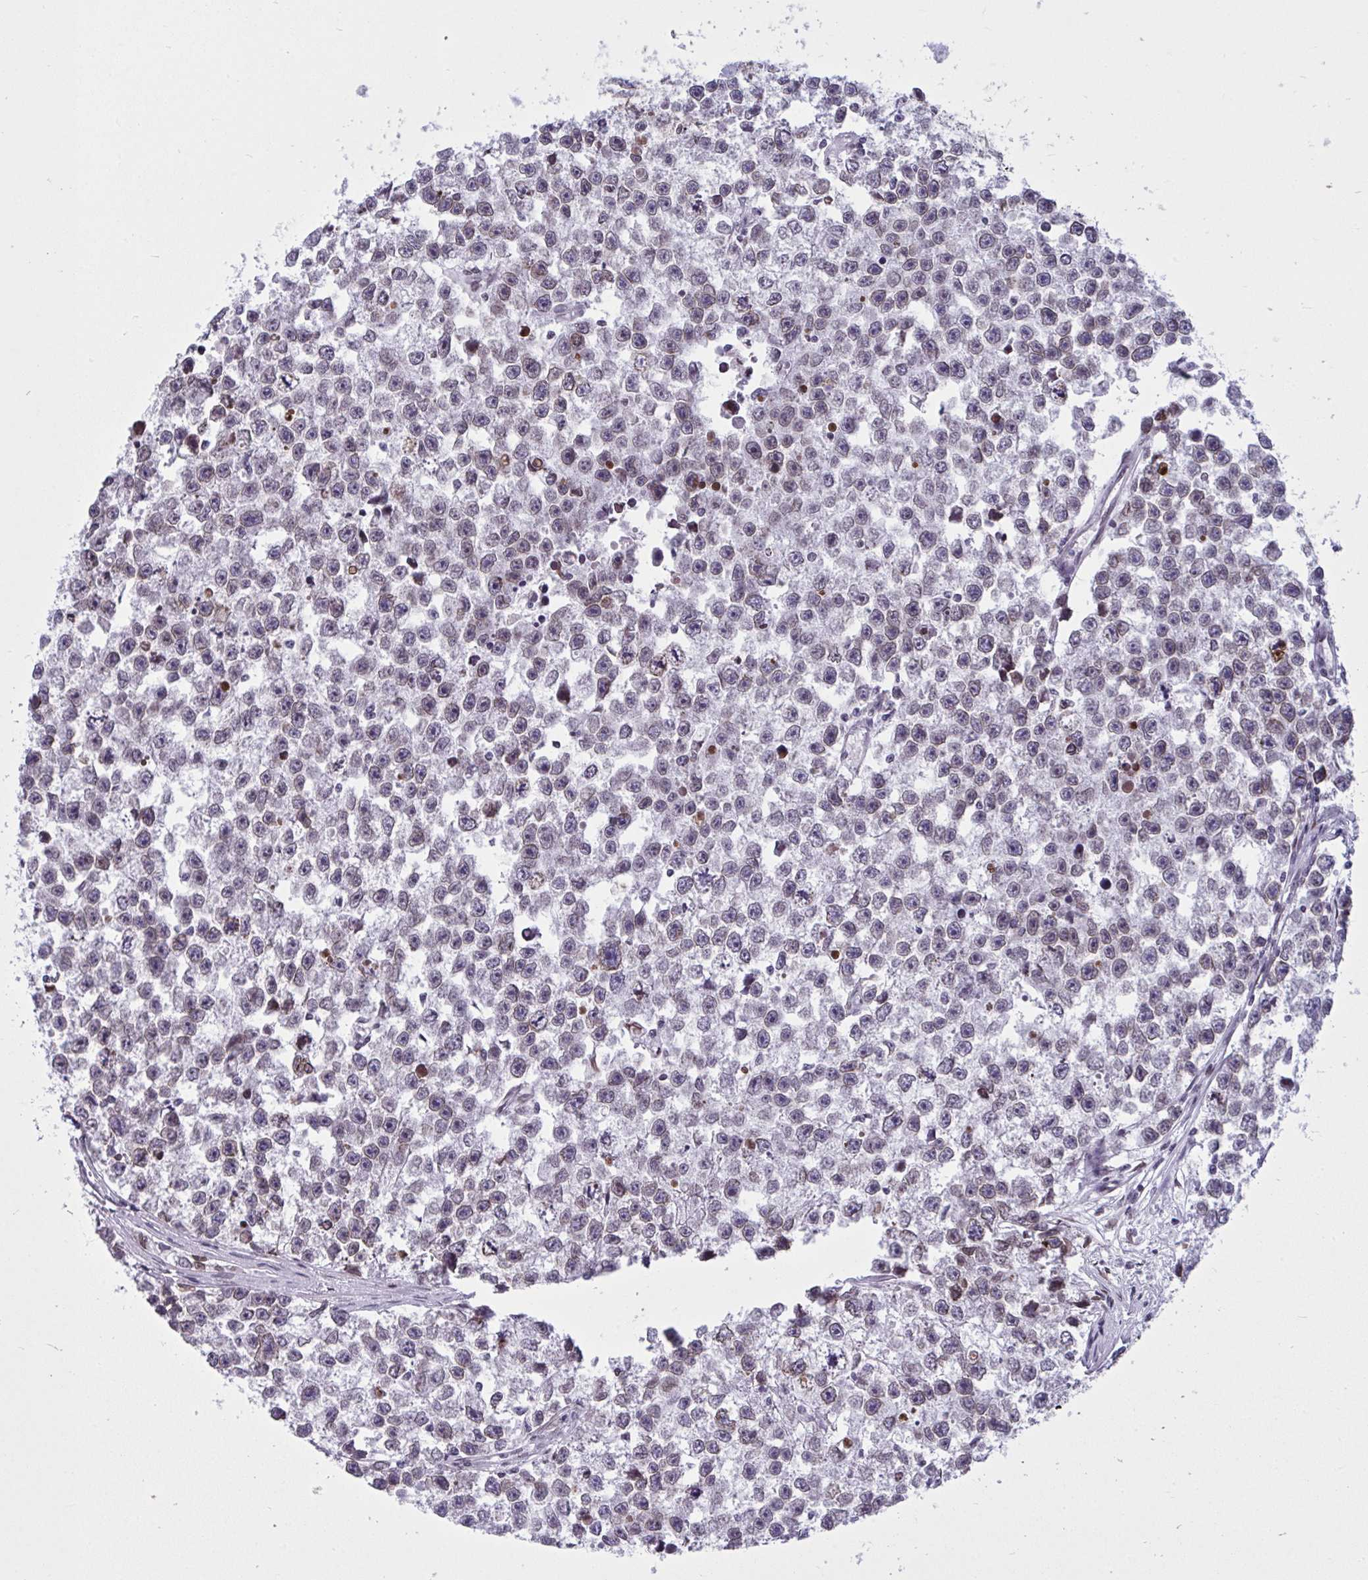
{"staining": {"intensity": "weak", "quantity": "25%-75%", "location": "cytoplasmic/membranous,nuclear"}, "tissue": "testis cancer", "cell_type": "Tumor cells", "image_type": "cancer", "snomed": [{"axis": "morphology", "description": "Seminoma, NOS"}, {"axis": "topography", "description": "Testis"}], "caption": "Immunohistochemistry photomicrograph of neoplastic tissue: testis cancer (seminoma) stained using immunohistochemistry (IHC) exhibits low levels of weak protein expression localized specifically in the cytoplasmic/membranous and nuclear of tumor cells, appearing as a cytoplasmic/membranous and nuclear brown color.", "gene": "LMNB2", "patient": {"sex": "male", "age": 26}}